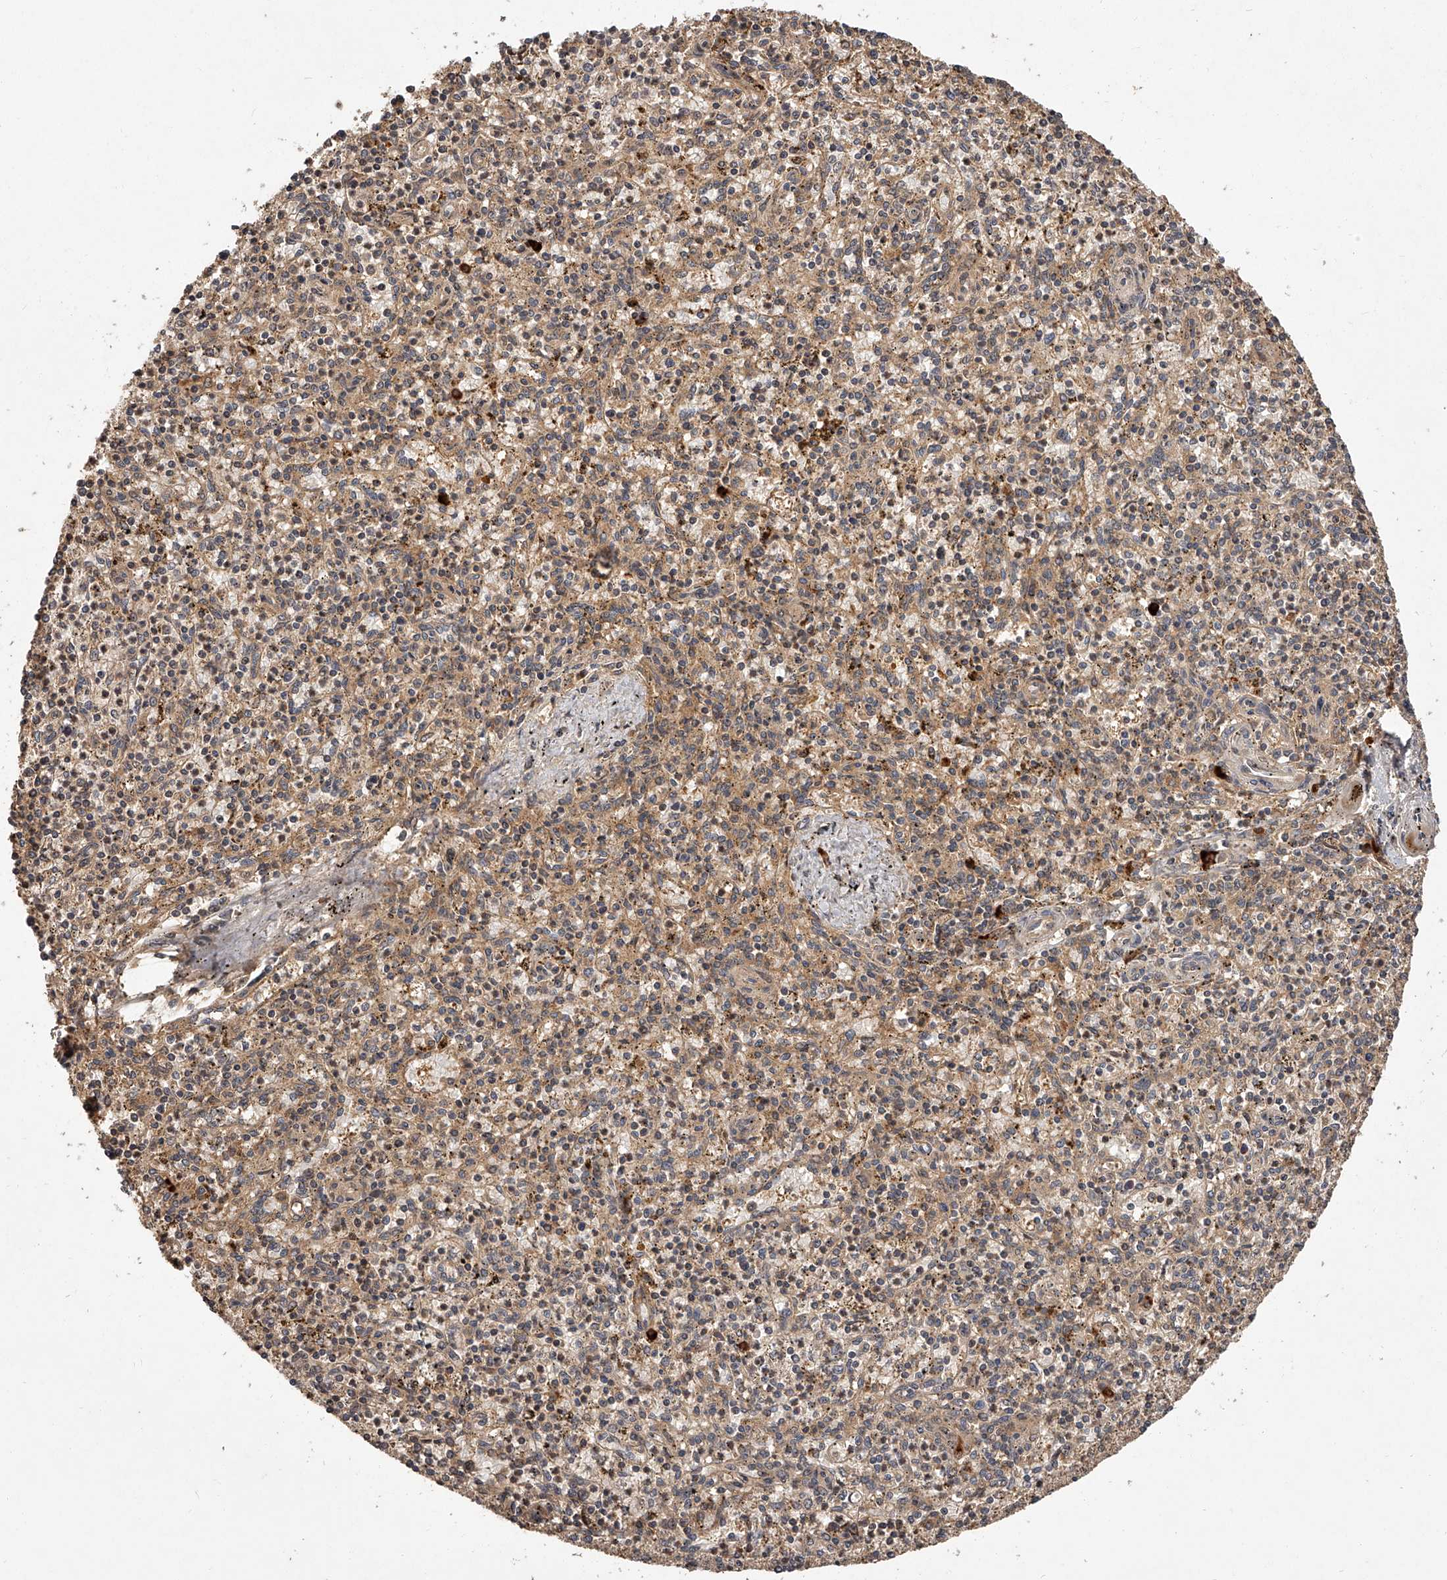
{"staining": {"intensity": "weak", "quantity": ">75%", "location": "cytoplasmic/membranous"}, "tissue": "spleen", "cell_type": "Cells in white pulp", "image_type": "normal", "snomed": [{"axis": "morphology", "description": "Normal tissue, NOS"}, {"axis": "topography", "description": "Spleen"}], "caption": "Immunohistochemistry (IHC) image of benign spleen: spleen stained using immunohistochemistry shows low levels of weak protein expression localized specifically in the cytoplasmic/membranous of cells in white pulp, appearing as a cytoplasmic/membranous brown color.", "gene": "CRYZL1", "patient": {"sex": "male", "age": 72}}